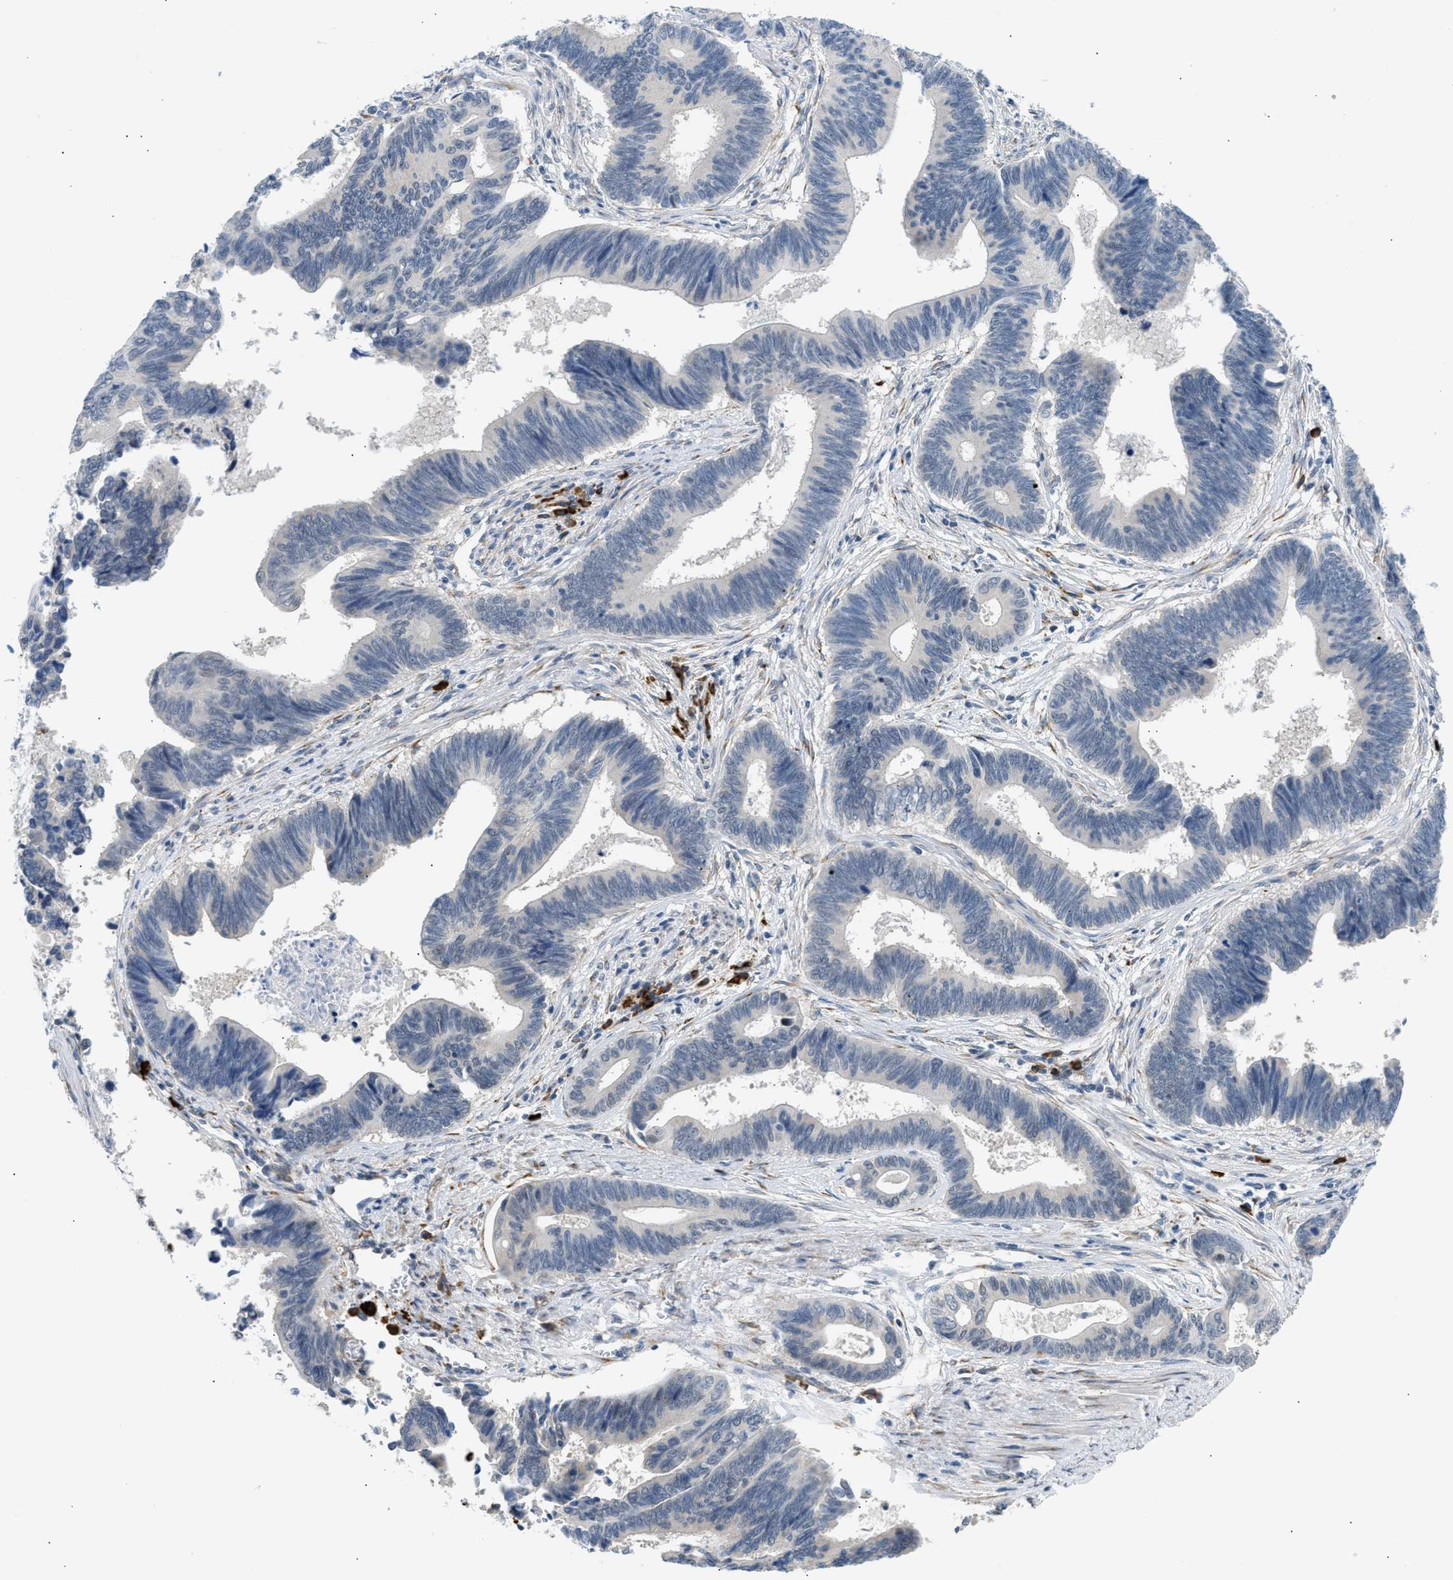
{"staining": {"intensity": "negative", "quantity": "none", "location": "none"}, "tissue": "pancreatic cancer", "cell_type": "Tumor cells", "image_type": "cancer", "snomed": [{"axis": "morphology", "description": "Adenocarcinoma, NOS"}, {"axis": "topography", "description": "Pancreas"}], "caption": "Human pancreatic adenocarcinoma stained for a protein using IHC shows no positivity in tumor cells.", "gene": "KCNC2", "patient": {"sex": "female", "age": 70}}